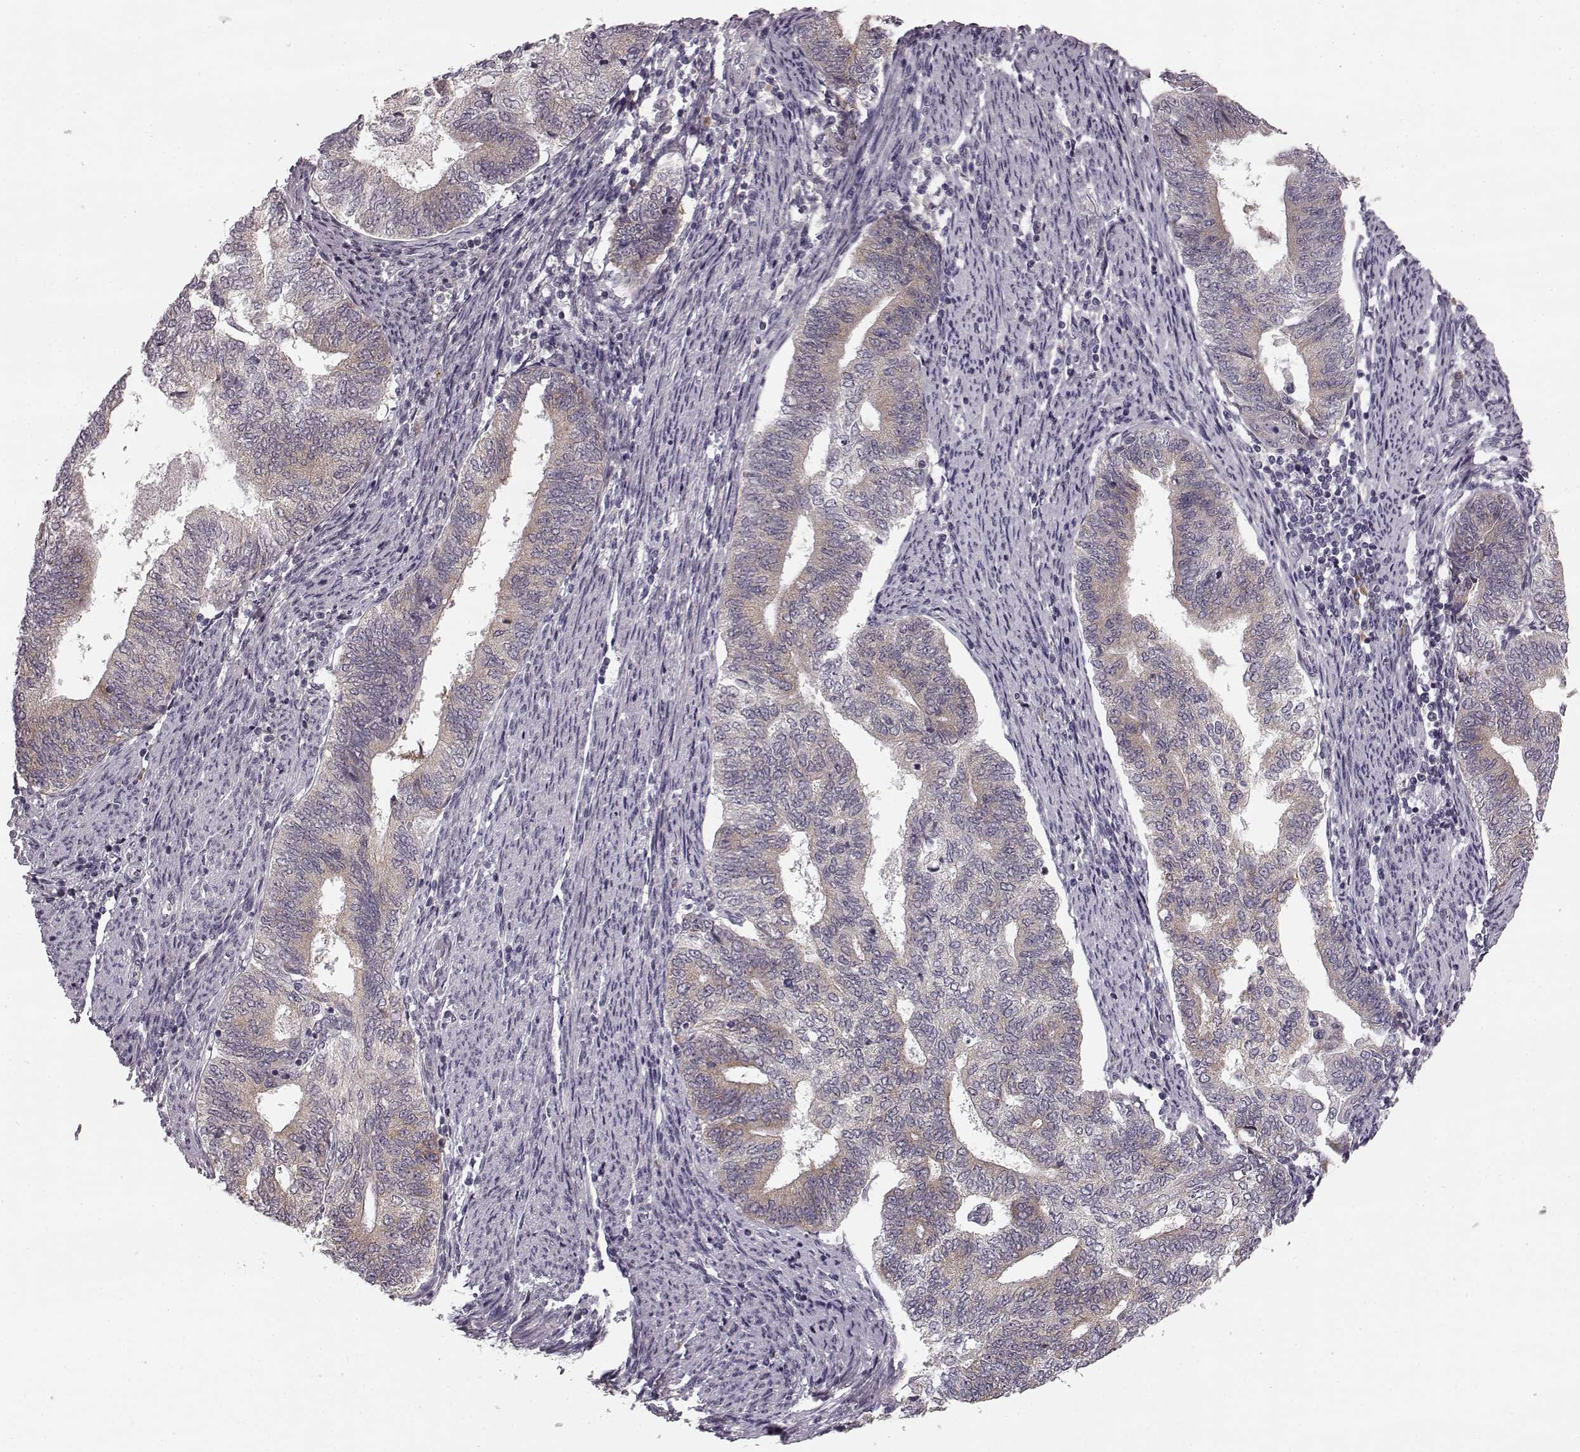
{"staining": {"intensity": "moderate", "quantity": "25%-75%", "location": "cytoplasmic/membranous"}, "tissue": "endometrial cancer", "cell_type": "Tumor cells", "image_type": "cancer", "snomed": [{"axis": "morphology", "description": "Adenocarcinoma, NOS"}, {"axis": "topography", "description": "Endometrium"}], "caption": "An IHC histopathology image of neoplastic tissue is shown. Protein staining in brown shows moderate cytoplasmic/membranous positivity in endometrial cancer within tumor cells.", "gene": "FAM234B", "patient": {"sex": "female", "age": 65}}